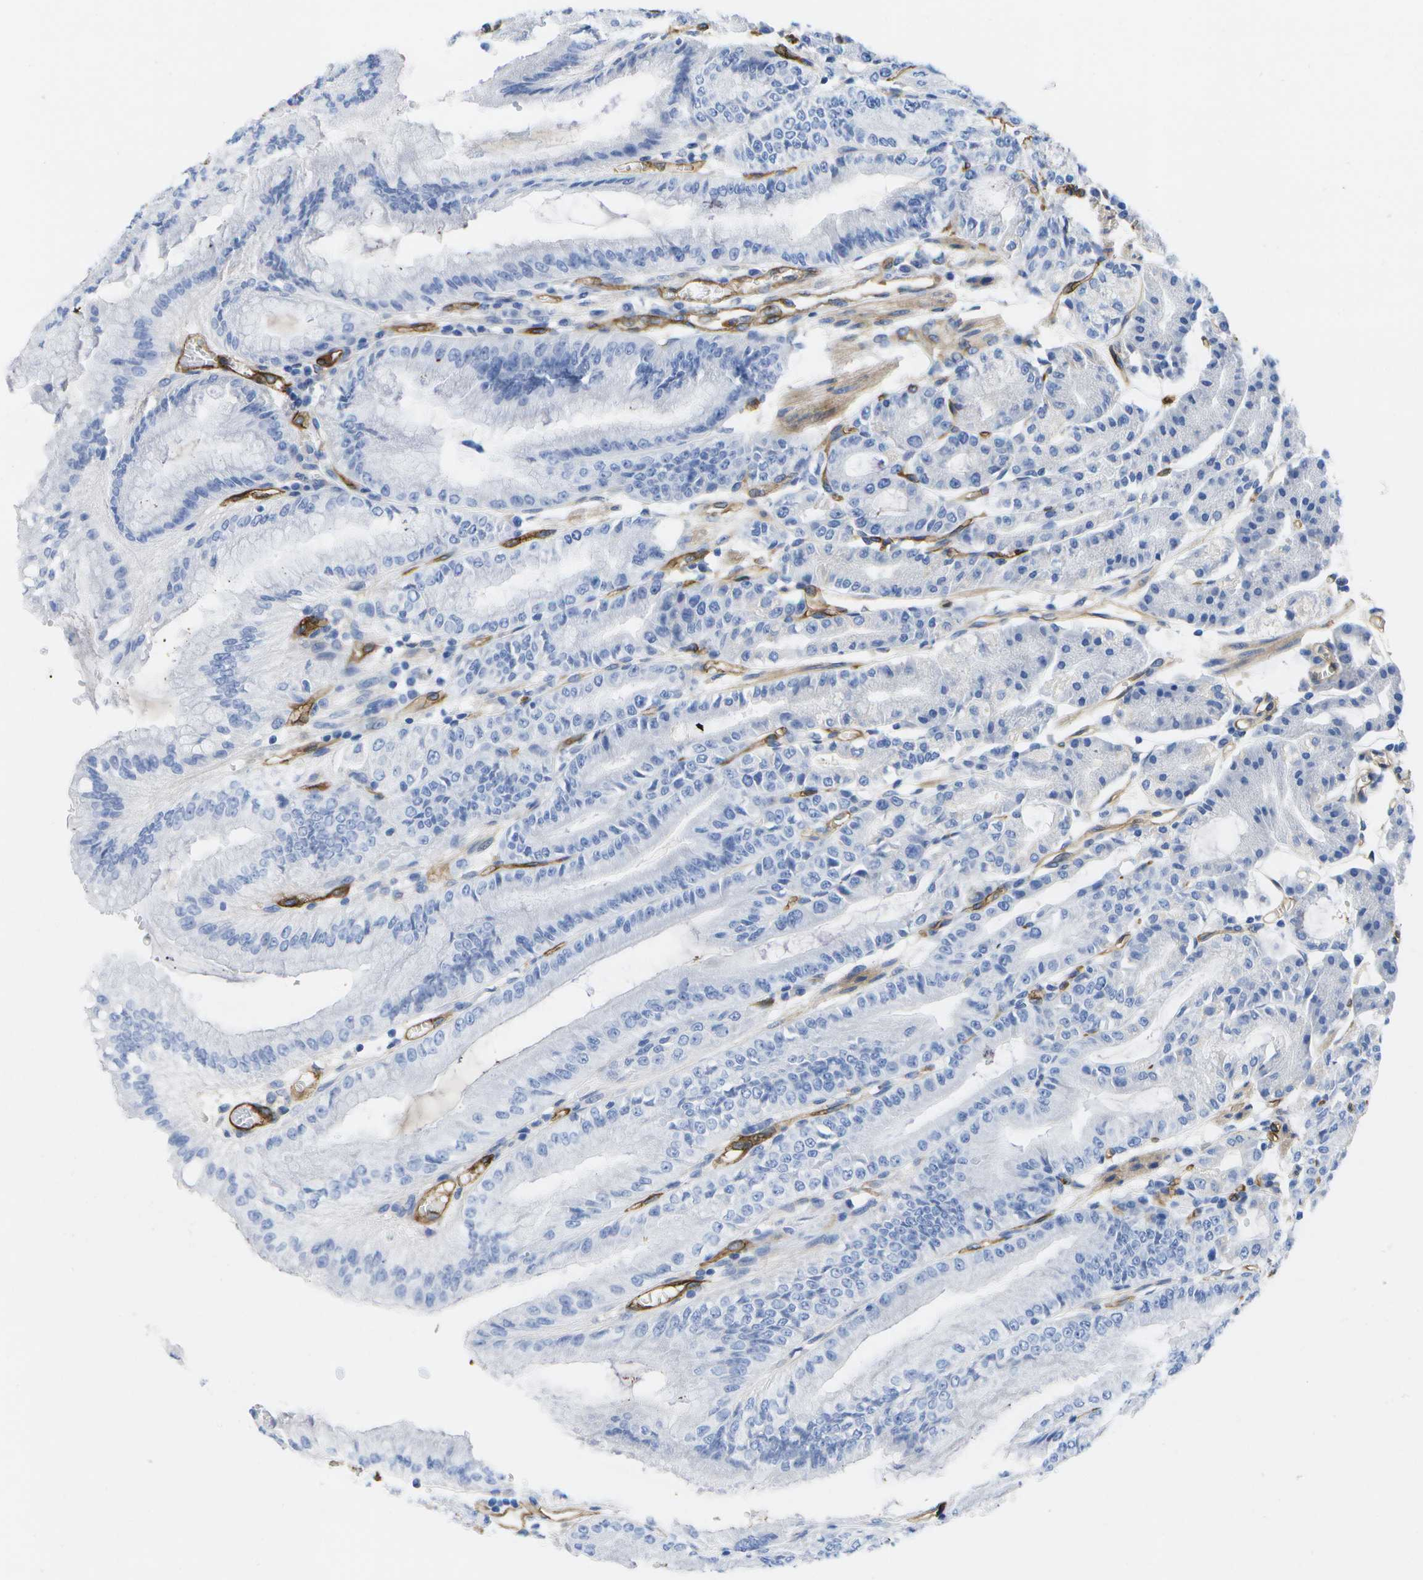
{"staining": {"intensity": "negative", "quantity": "none", "location": "none"}, "tissue": "stomach", "cell_type": "Glandular cells", "image_type": "normal", "snomed": [{"axis": "morphology", "description": "Normal tissue, NOS"}, {"axis": "topography", "description": "Stomach, lower"}], "caption": "DAB immunohistochemical staining of normal human stomach shows no significant staining in glandular cells.", "gene": "DYSF", "patient": {"sex": "male", "age": 71}}